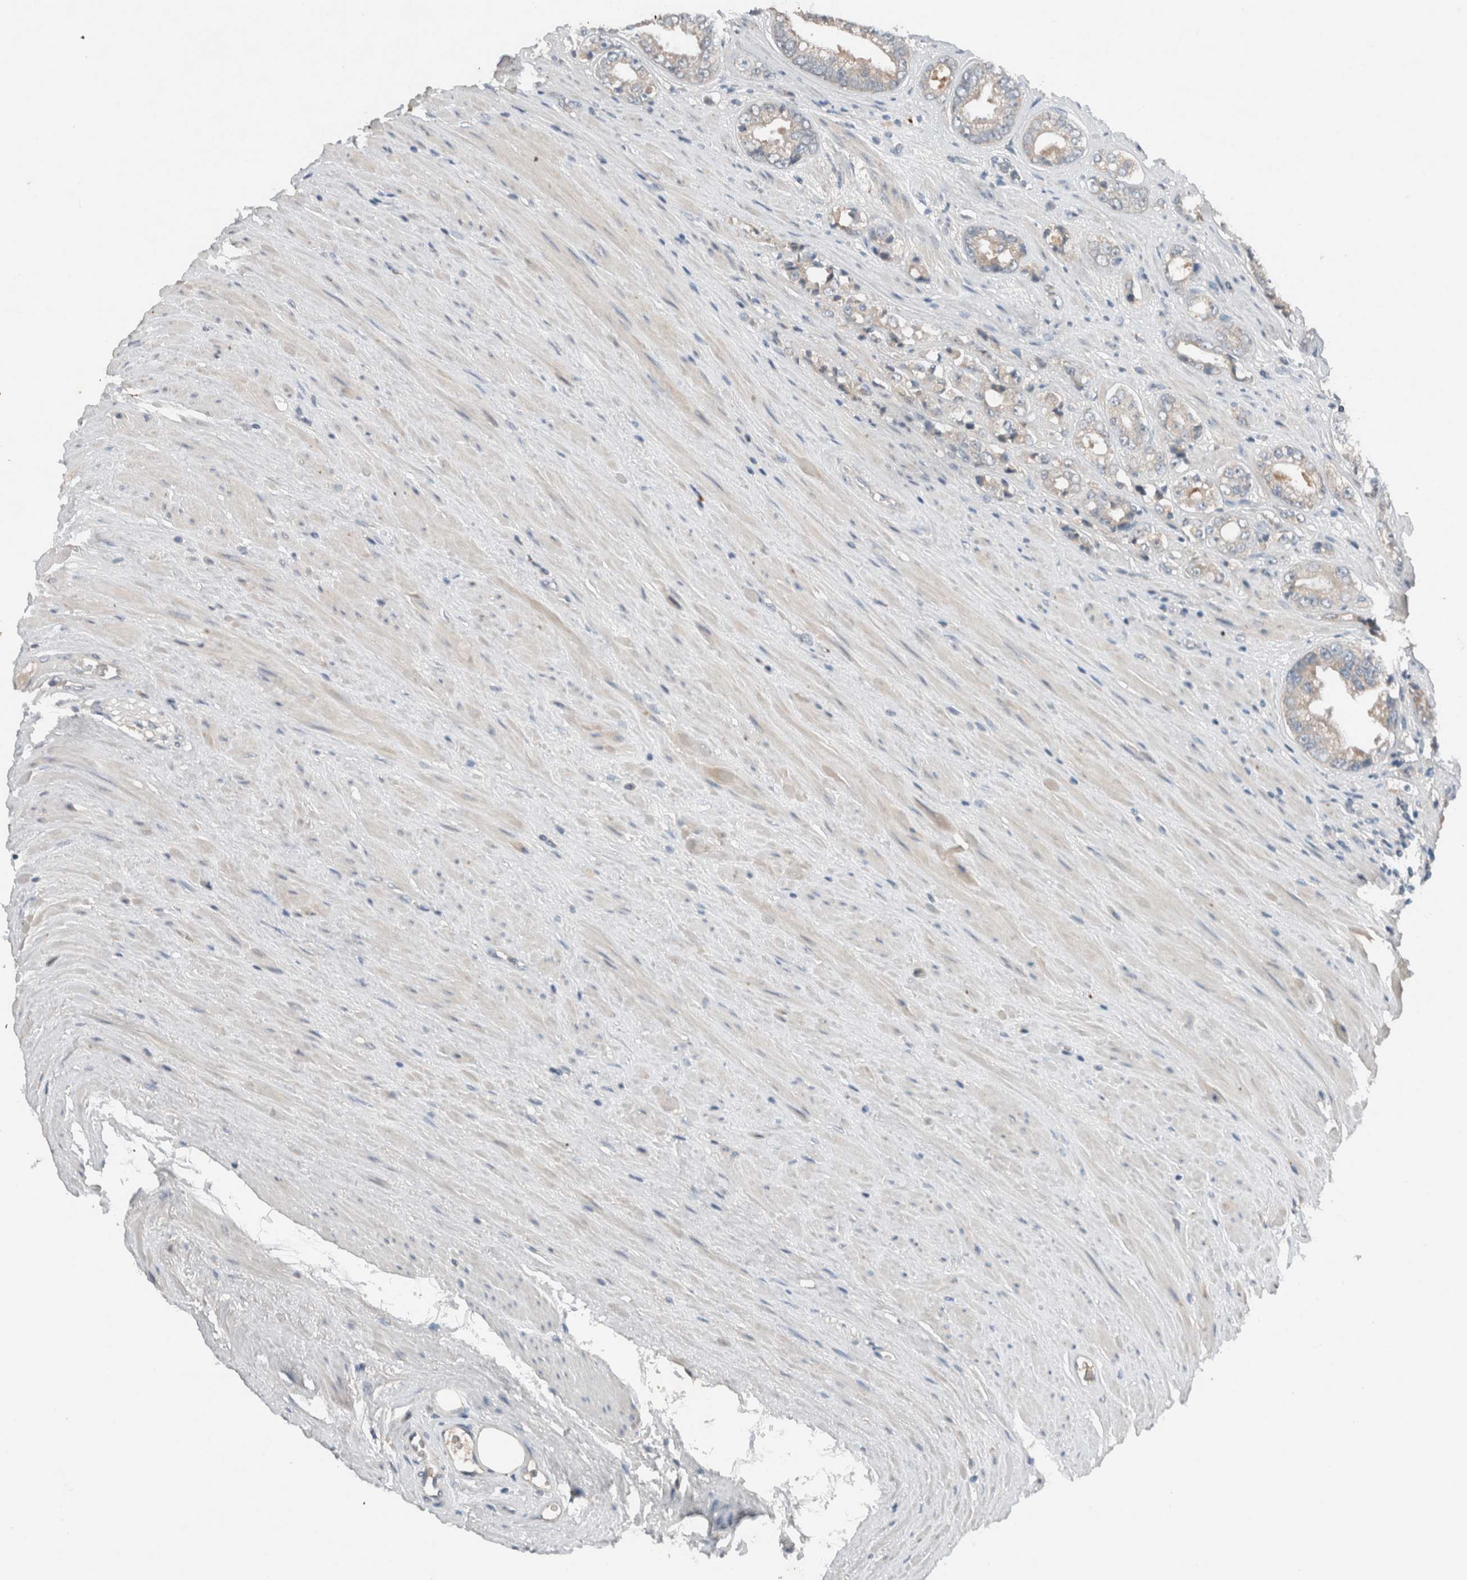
{"staining": {"intensity": "negative", "quantity": "none", "location": "none"}, "tissue": "prostate cancer", "cell_type": "Tumor cells", "image_type": "cancer", "snomed": [{"axis": "morphology", "description": "Adenocarcinoma, High grade"}, {"axis": "topography", "description": "Prostate"}], "caption": "This histopathology image is of prostate cancer stained with immunohistochemistry (IHC) to label a protein in brown with the nuclei are counter-stained blue. There is no staining in tumor cells.", "gene": "UGCG", "patient": {"sex": "male", "age": 61}}